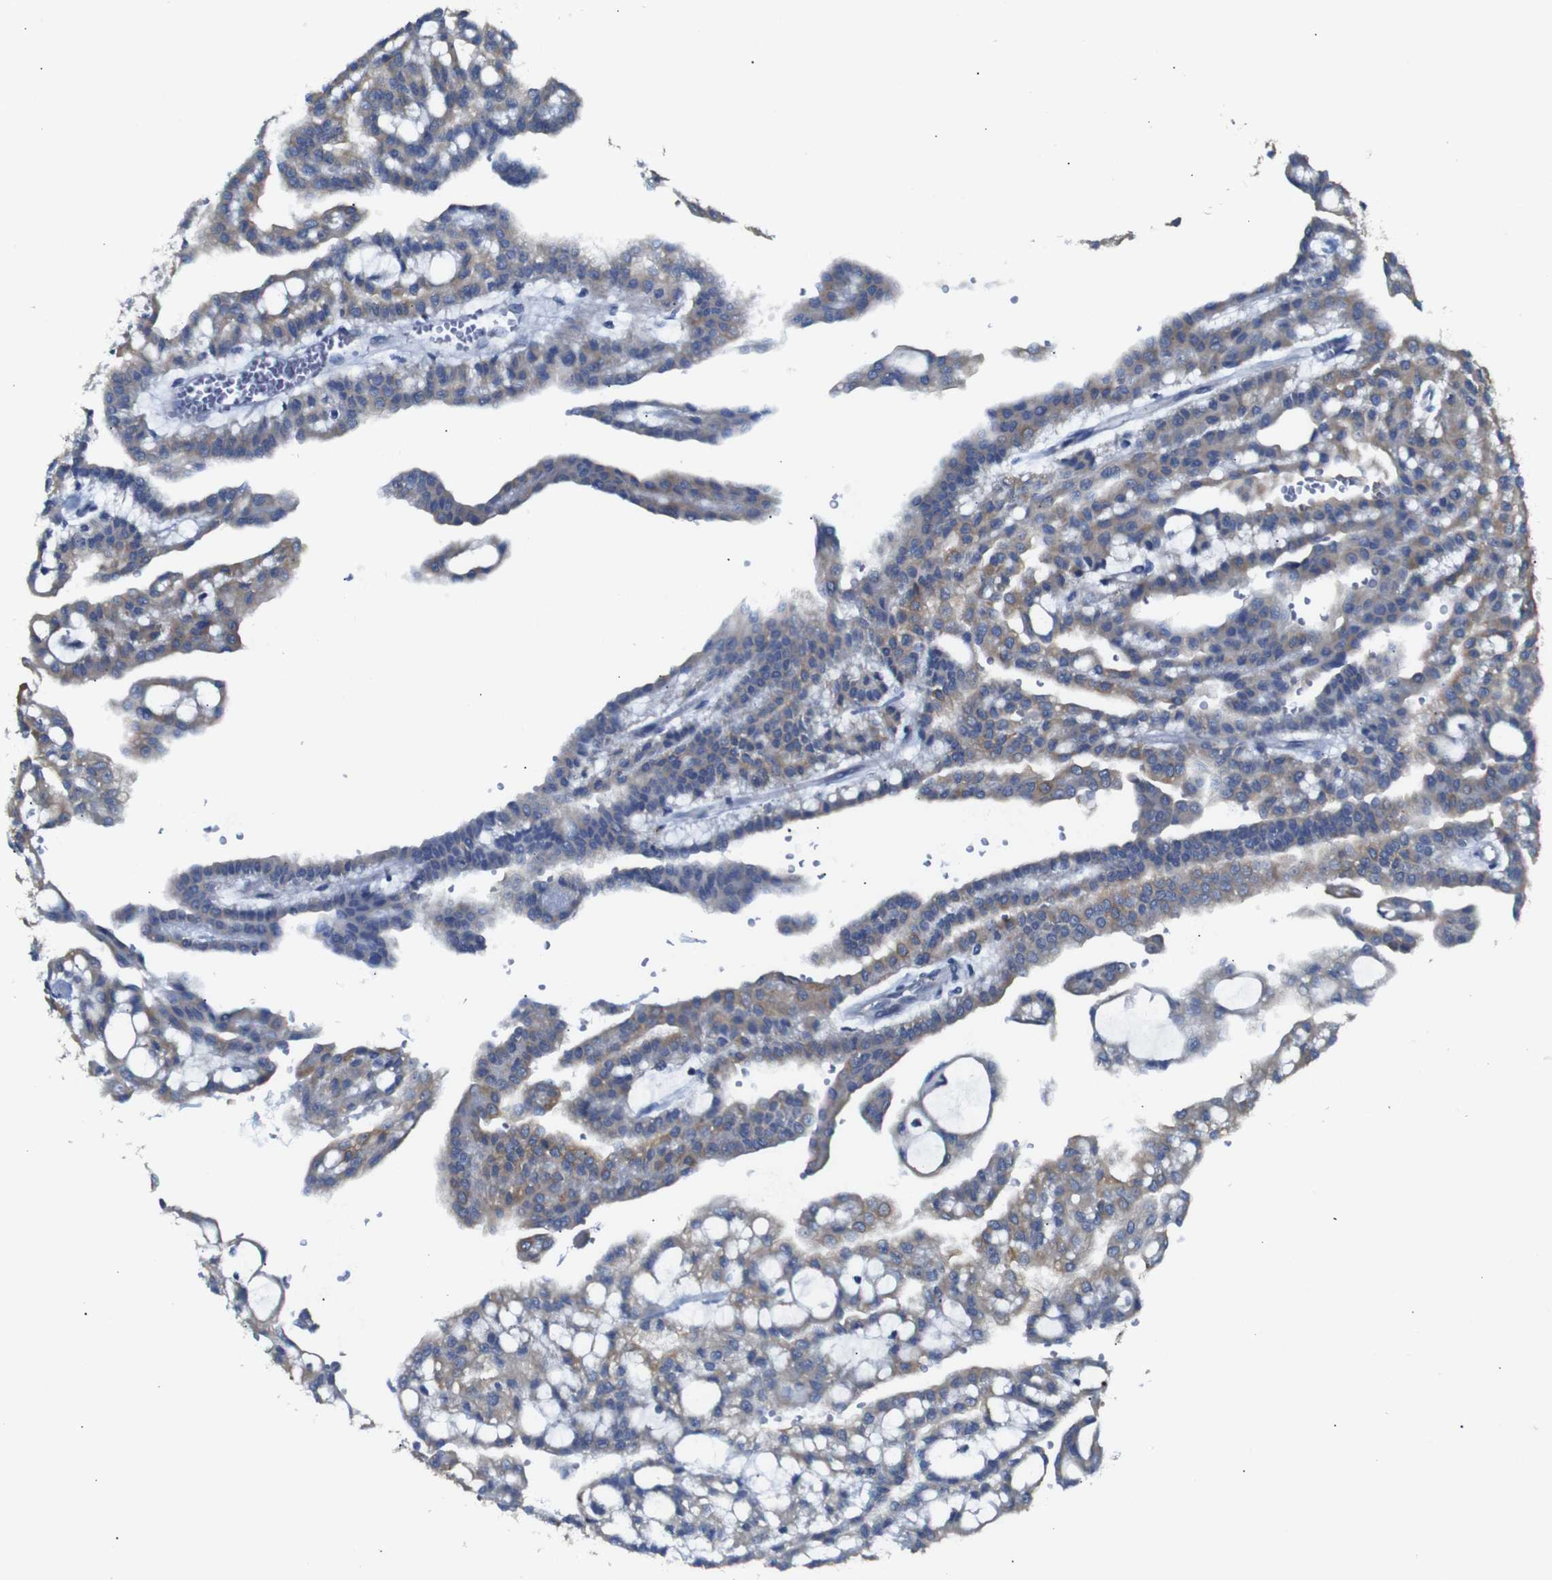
{"staining": {"intensity": "moderate", "quantity": ">75%", "location": "cytoplasmic/membranous"}, "tissue": "renal cancer", "cell_type": "Tumor cells", "image_type": "cancer", "snomed": [{"axis": "morphology", "description": "Adenocarcinoma, NOS"}, {"axis": "topography", "description": "Kidney"}], "caption": "The immunohistochemical stain labels moderate cytoplasmic/membranous staining in tumor cells of adenocarcinoma (renal) tissue.", "gene": "ALOX15", "patient": {"sex": "male", "age": 63}}